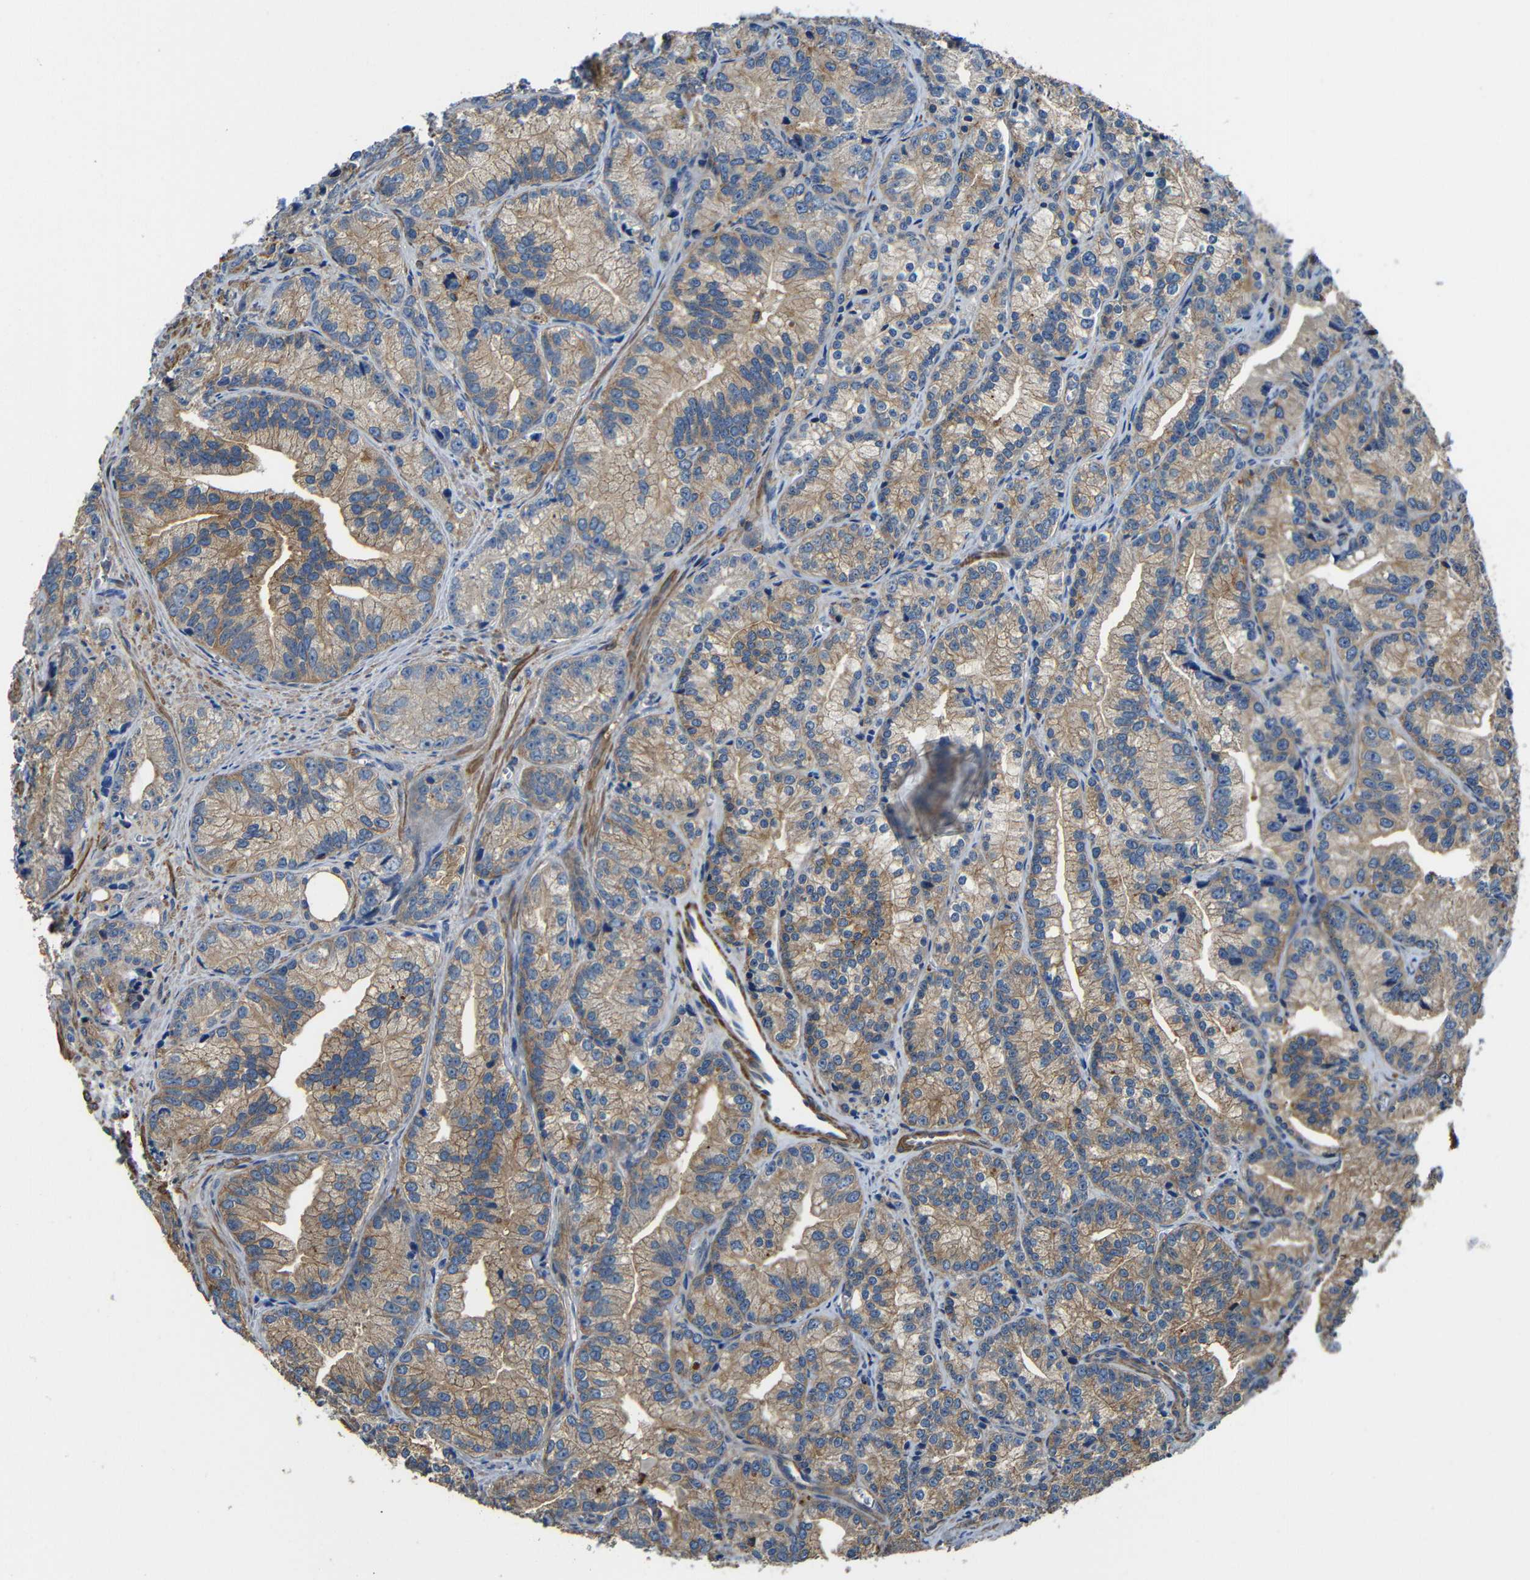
{"staining": {"intensity": "moderate", "quantity": ">75%", "location": "cytoplasmic/membranous"}, "tissue": "prostate cancer", "cell_type": "Tumor cells", "image_type": "cancer", "snomed": [{"axis": "morphology", "description": "Adenocarcinoma, Low grade"}, {"axis": "topography", "description": "Prostate"}], "caption": "DAB (3,3'-diaminobenzidine) immunohistochemical staining of human prostate cancer shows moderate cytoplasmic/membranous protein positivity in approximately >75% of tumor cells.", "gene": "GDI1", "patient": {"sex": "male", "age": 89}}